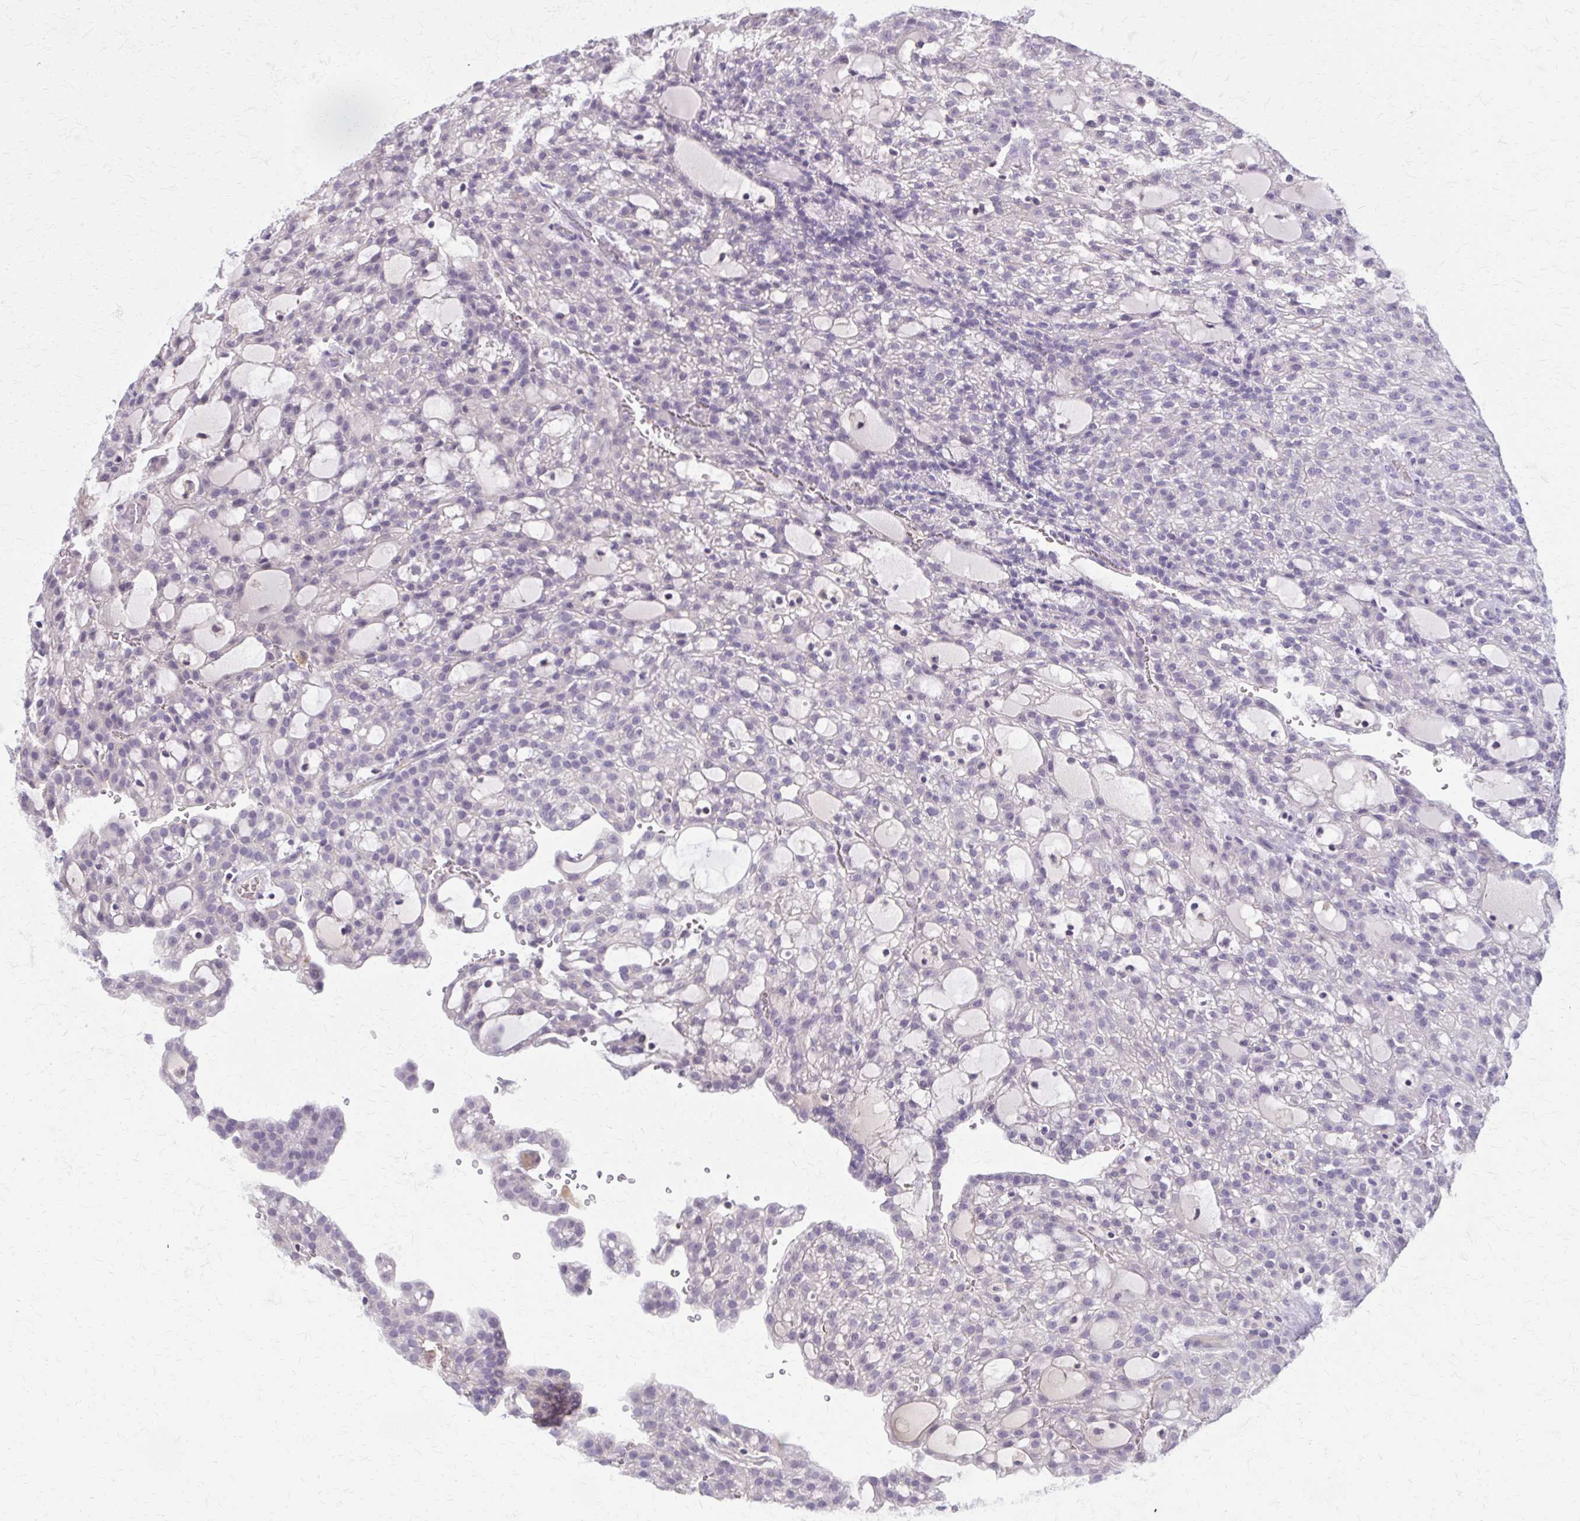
{"staining": {"intensity": "negative", "quantity": "none", "location": "none"}, "tissue": "renal cancer", "cell_type": "Tumor cells", "image_type": "cancer", "snomed": [{"axis": "morphology", "description": "Adenocarcinoma, NOS"}, {"axis": "topography", "description": "Kidney"}], "caption": "Immunohistochemistry (IHC) of renal cancer (adenocarcinoma) exhibits no staining in tumor cells. (Brightfield microscopy of DAB immunohistochemistry at high magnification).", "gene": "OR4A47", "patient": {"sex": "male", "age": 63}}